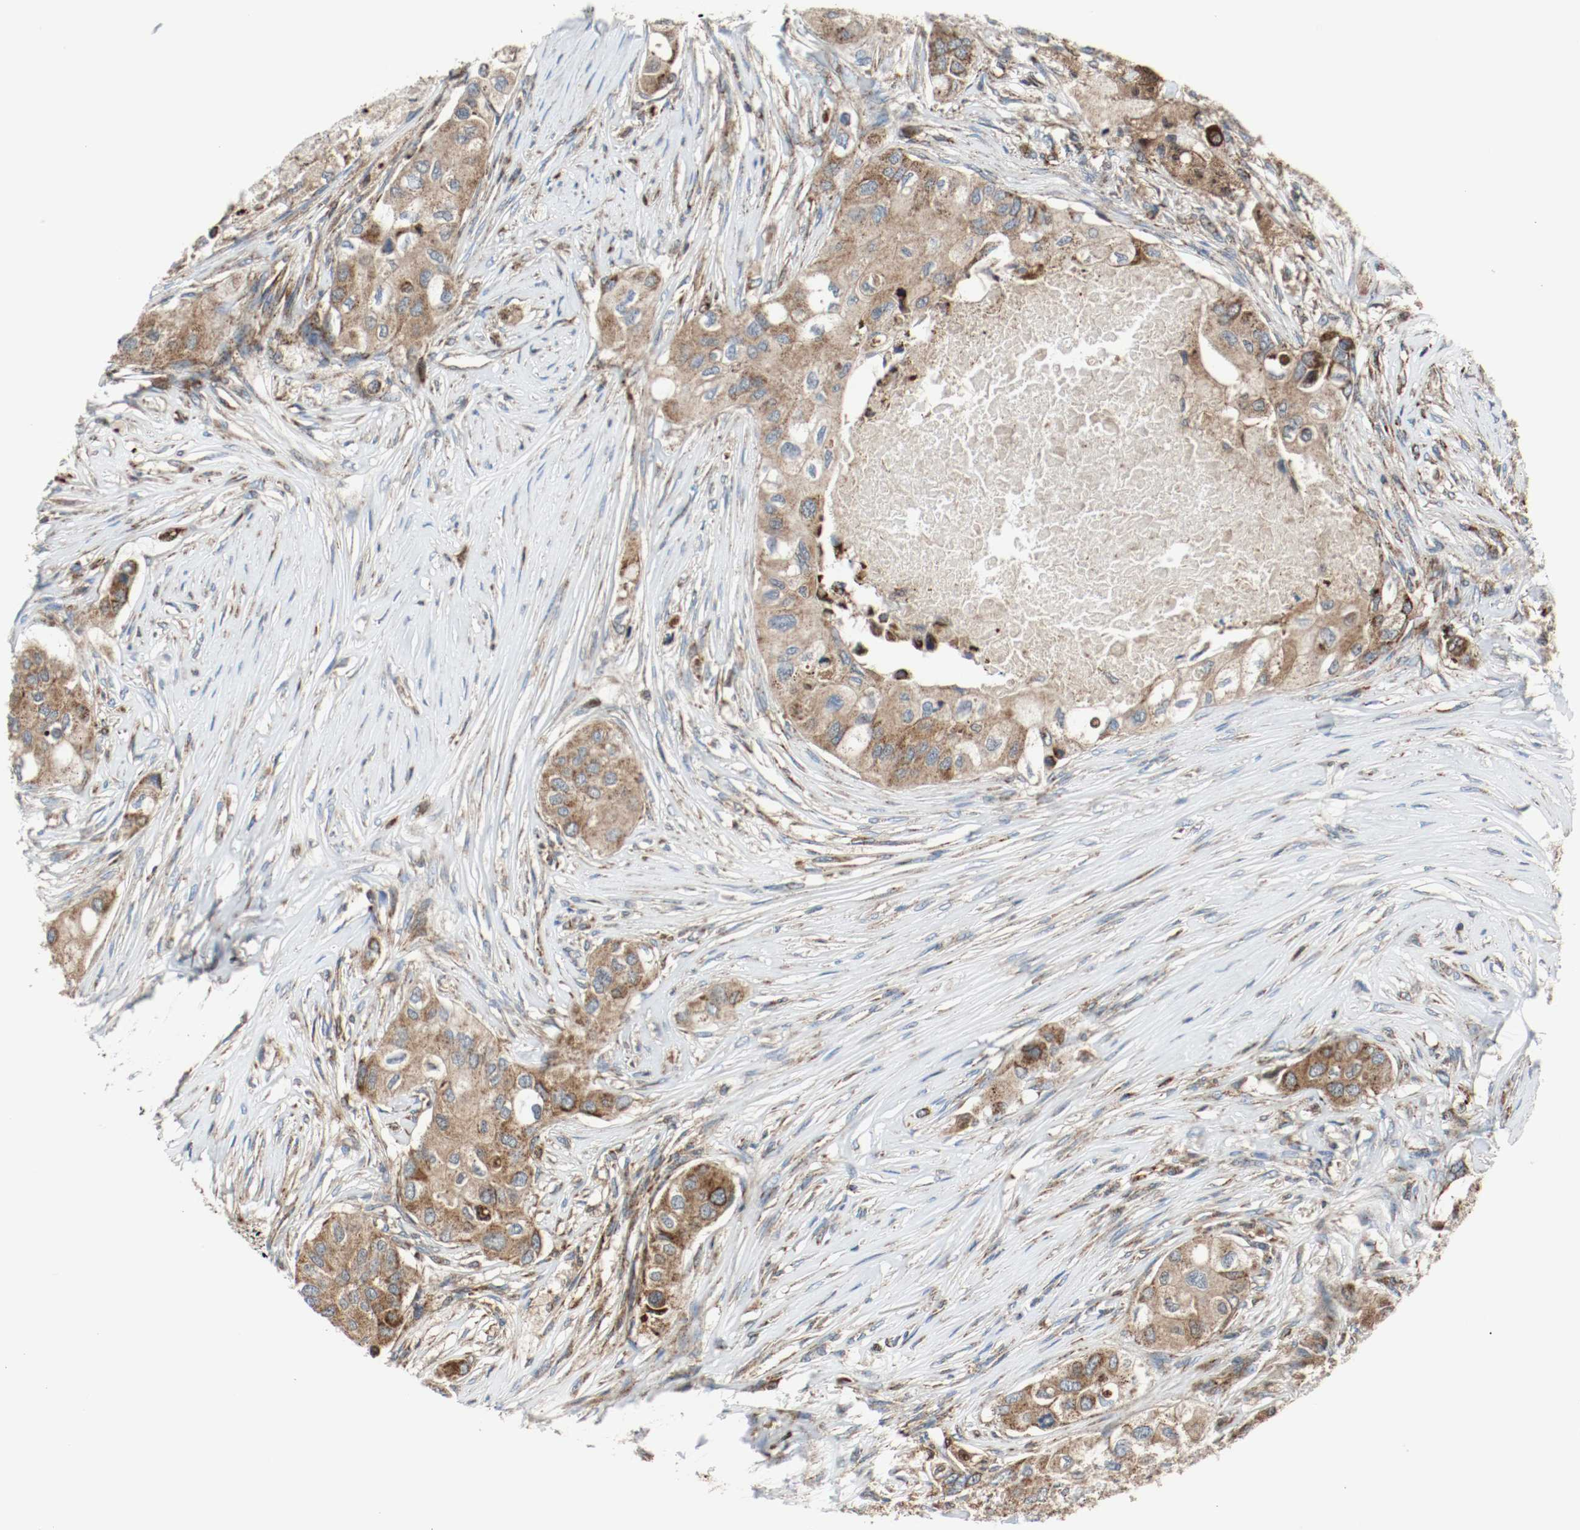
{"staining": {"intensity": "moderate", "quantity": ">75%", "location": "cytoplasmic/membranous"}, "tissue": "breast cancer", "cell_type": "Tumor cells", "image_type": "cancer", "snomed": [{"axis": "morphology", "description": "Normal tissue, NOS"}, {"axis": "morphology", "description": "Duct carcinoma"}, {"axis": "topography", "description": "Breast"}], "caption": "Immunohistochemistry micrograph of neoplastic tissue: human breast invasive ductal carcinoma stained using immunohistochemistry (IHC) shows medium levels of moderate protein expression localized specifically in the cytoplasmic/membranous of tumor cells, appearing as a cytoplasmic/membranous brown color.", "gene": "TXNRD1", "patient": {"sex": "female", "age": 49}}